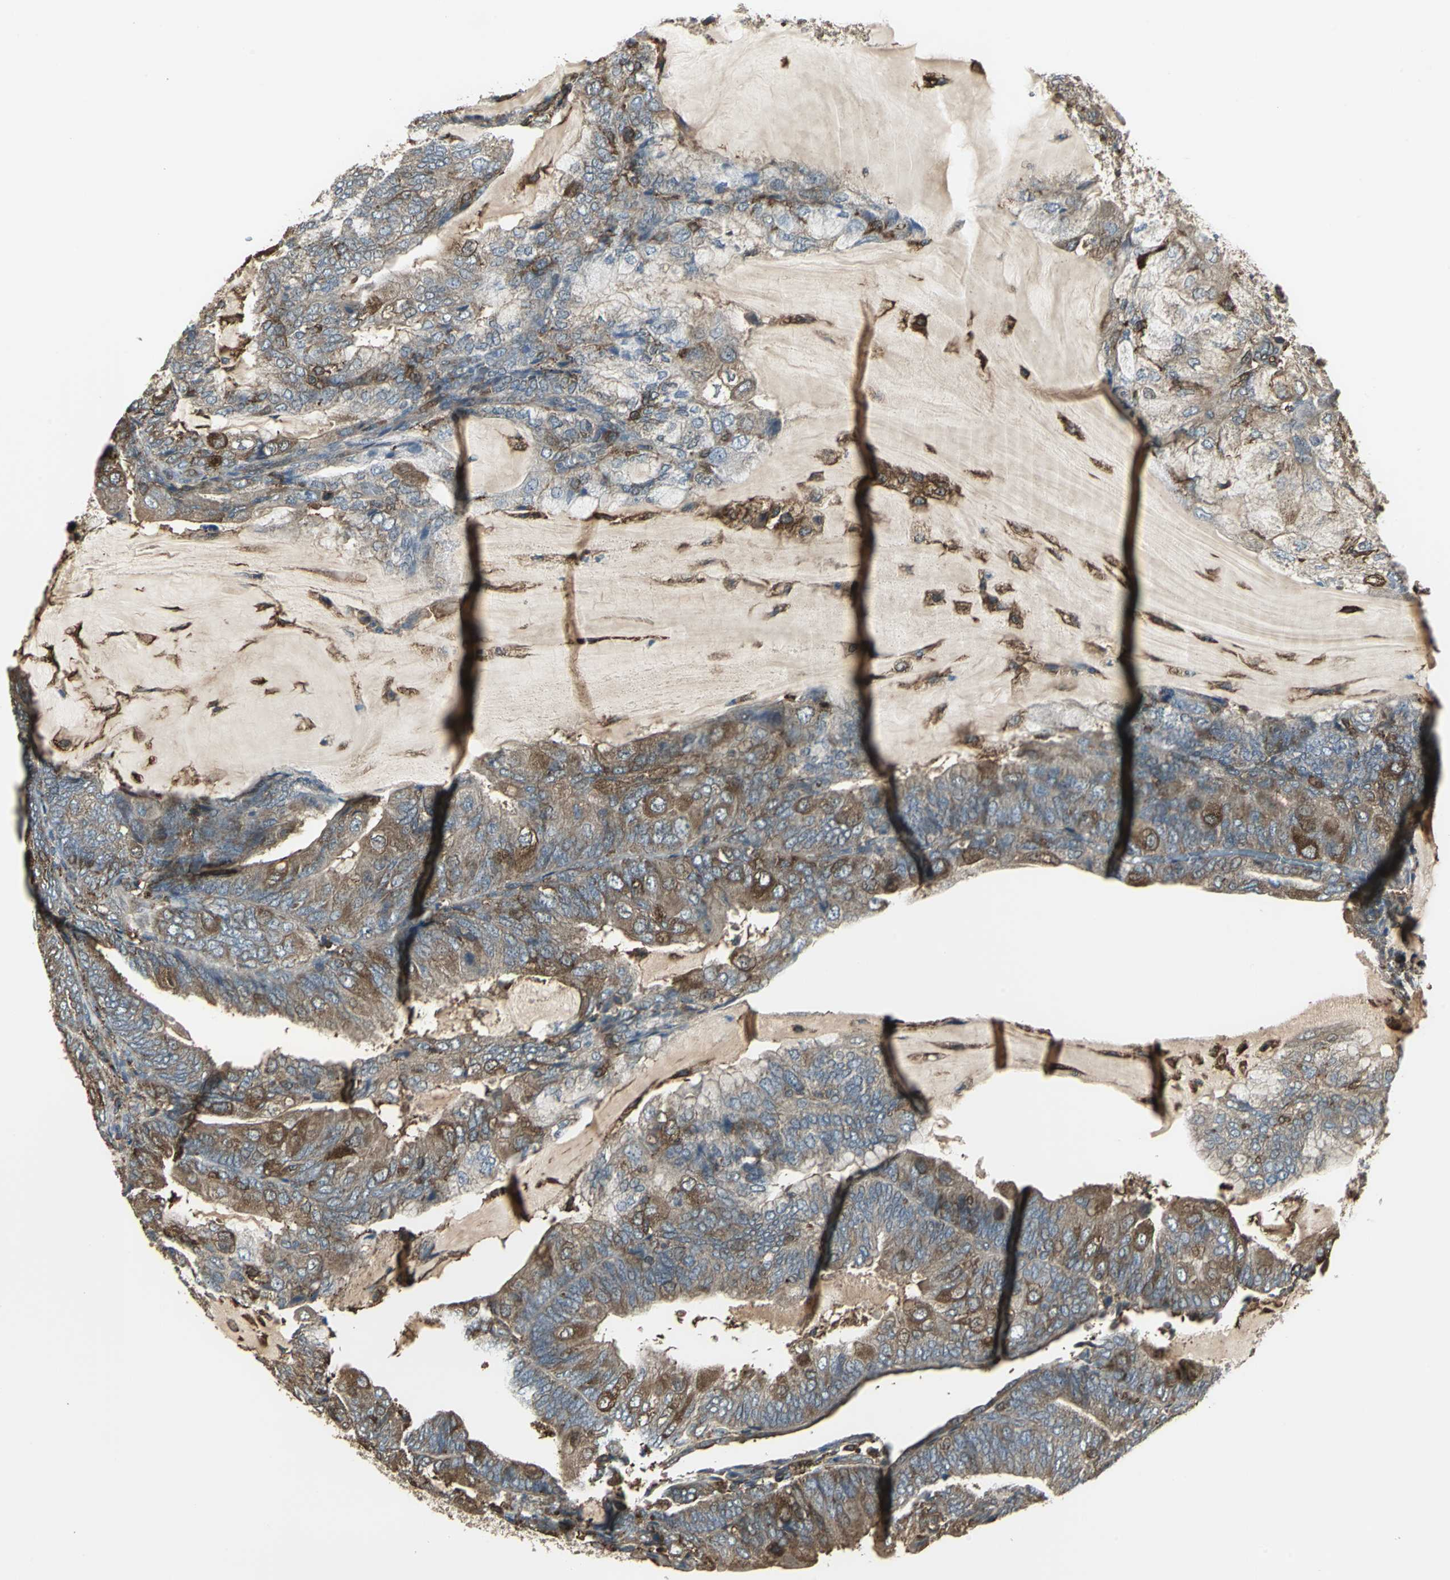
{"staining": {"intensity": "moderate", "quantity": ">75%", "location": "cytoplasmic/membranous"}, "tissue": "endometrial cancer", "cell_type": "Tumor cells", "image_type": "cancer", "snomed": [{"axis": "morphology", "description": "Adenocarcinoma, NOS"}, {"axis": "topography", "description": "Endometrium"}], "caption": "The micrograph shows staining of adenocarcinoma (endometrial), revealing moderate cytoplasmic/membranous protein positivity (brown color) within tumor cells.", "gene": "PRXL2B", "patient": {"sex": "female", "age": 81}}